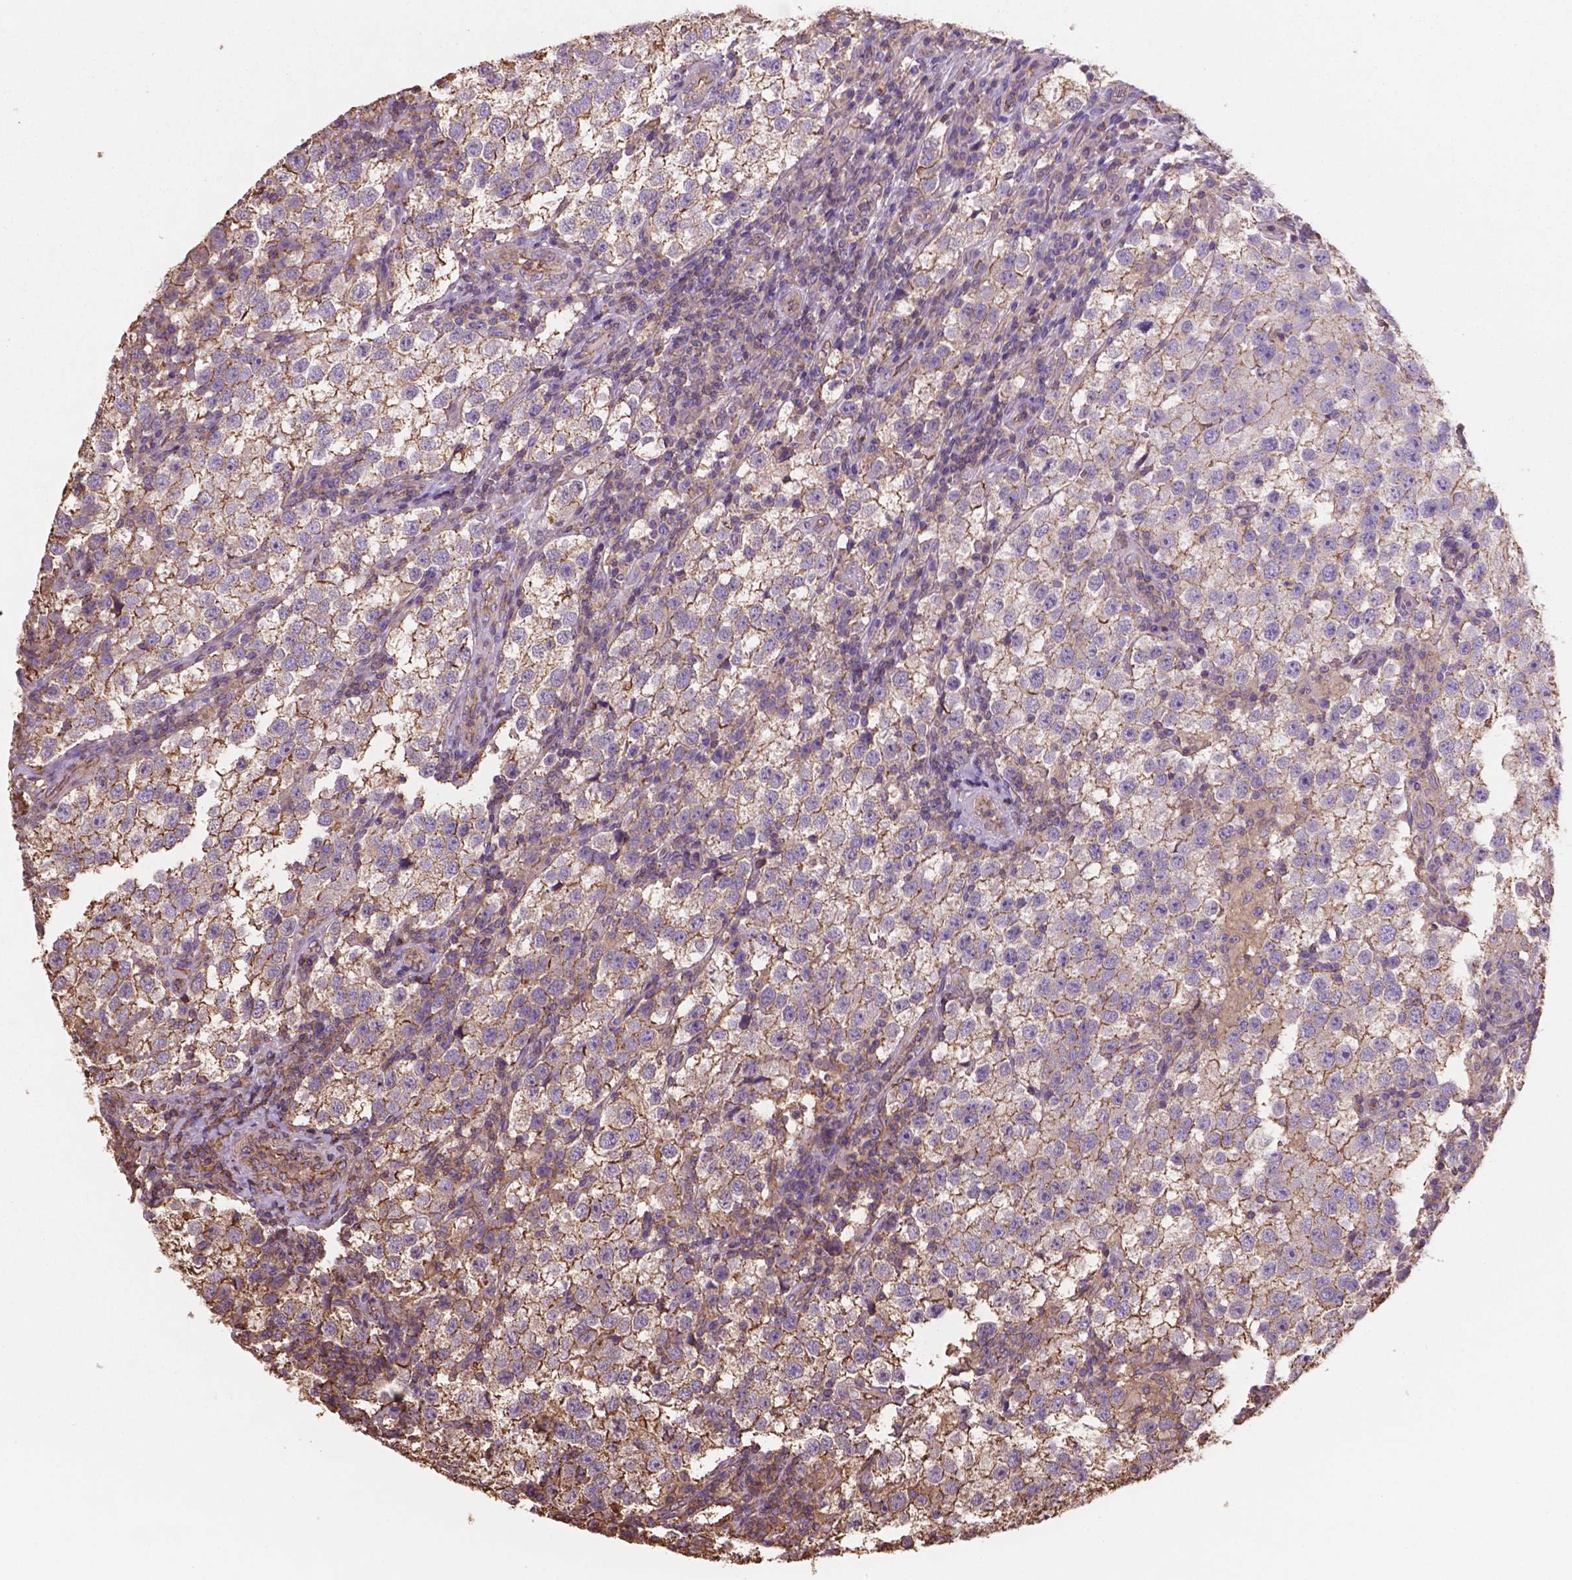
{"staining": {"intensity": "moderate", "quantity": ">75%", "location": "cytoplasmic/membranous"}, "tissue": "testis cancer", "cell_type": "Tumor cells", "image_type": "cancer", "snomed": [{"axis": "morphology", "description": "Seminoma, NOS"}, {"axis": "topography", "description": "Testis"}], "caption": "Immunohistochemical staining of testis seminoma exhibits moderate cytoplasmic/membranous protein positivity in approximately >75% of tumor cells. Using DAB (brown) and hematoxylin (blue) stains, captured at high magnification using brightfield microscopy.", "gene": "NIPA2", "patient": {"sex": "male", "age": 37}}